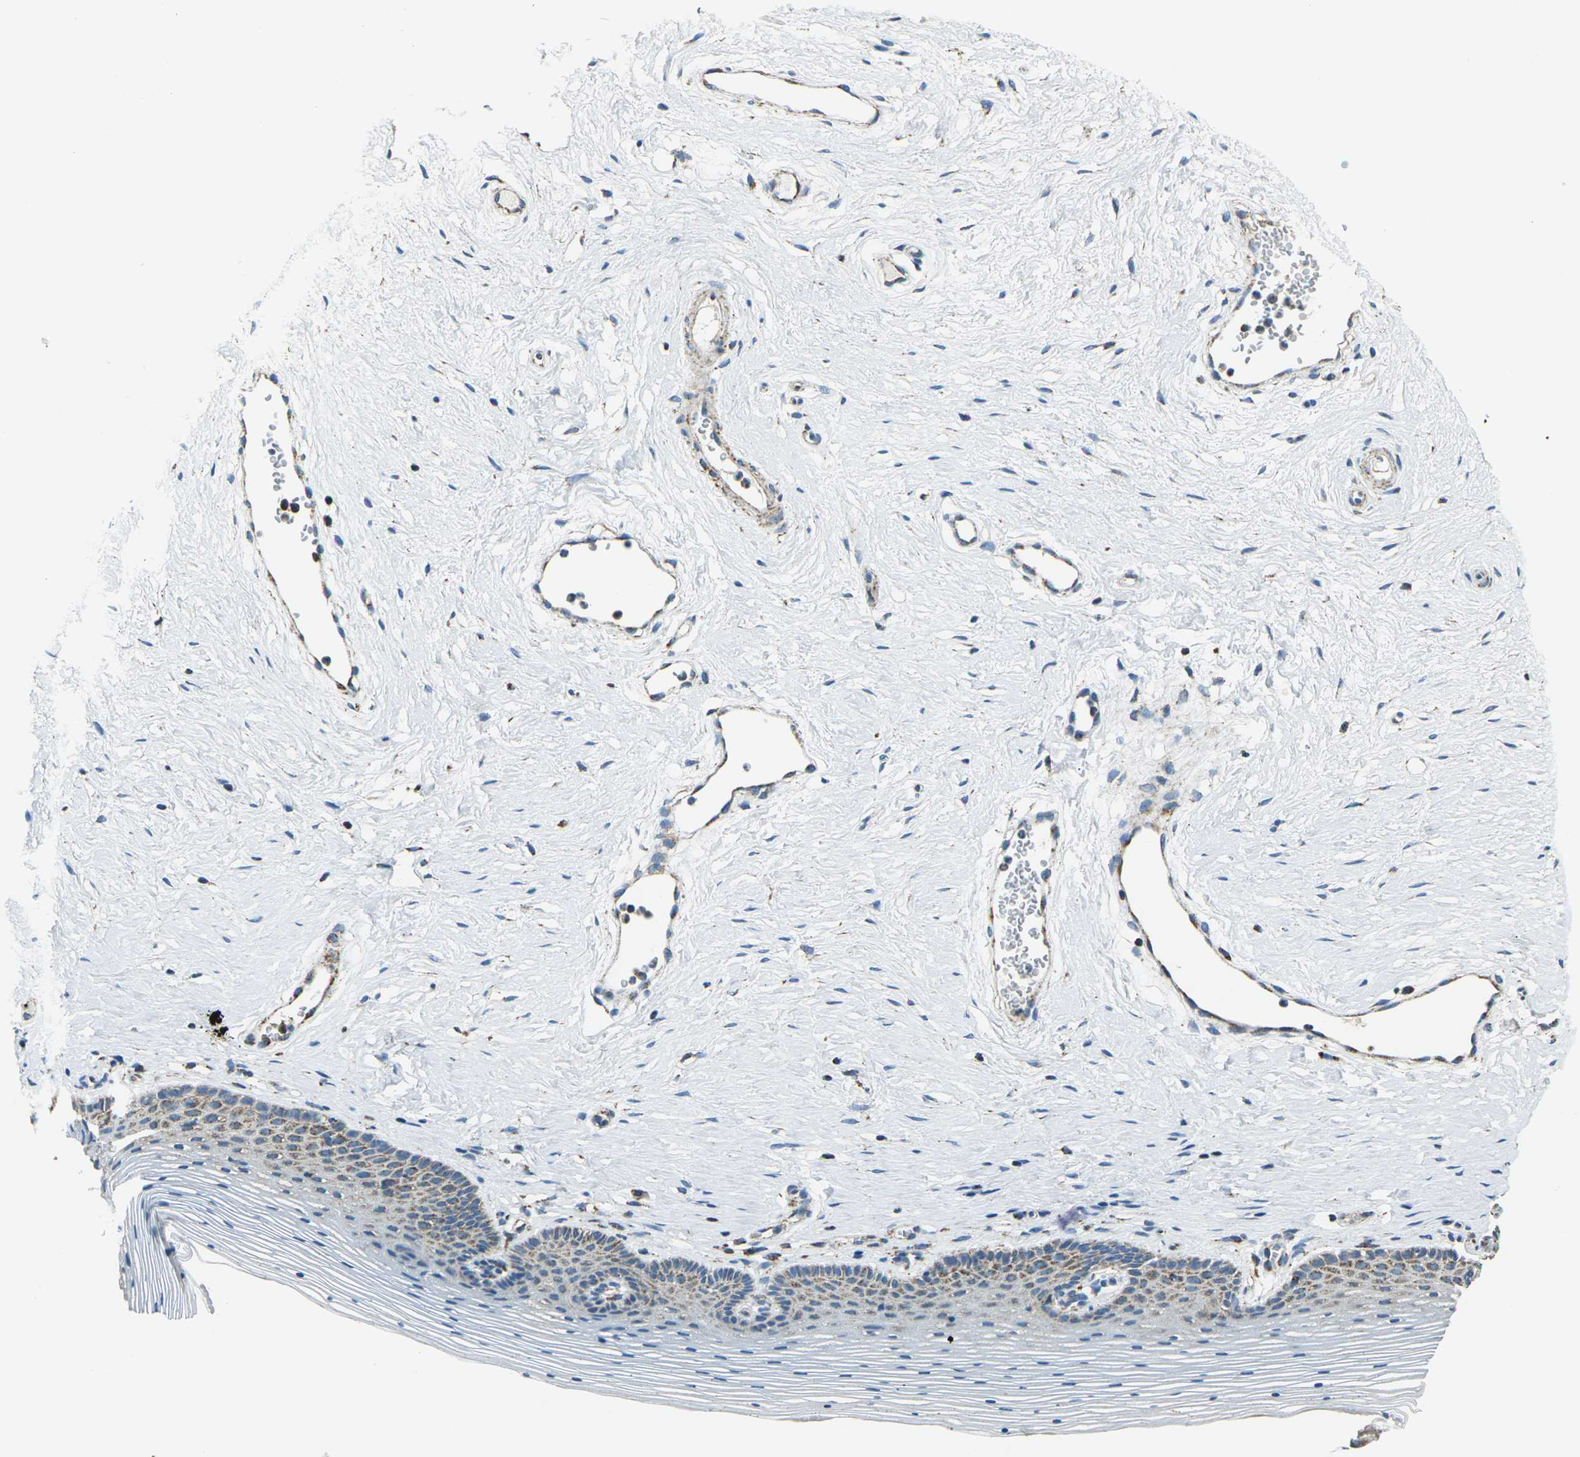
{"staining": {"intensity": "weak", "quantity": "25%-75%", "location": "cytoplasmic/membranous"}, "tissue": "vagina", "cell_type": "Squamous epithelial cells", "image_type": "normal", "snomed": [{"axis": "morphology", "description": "Normal tissue, NOS"}, {"axis": "topography", "description": "Vagina"}], "caption": "Vagina stained with IHC reveals weak cytoplasmic/membranous positivity in about 25%-75% of squamous epithelial cells.", "gene": "IRF3", "patient": {"sex": "female", "age": 32}}